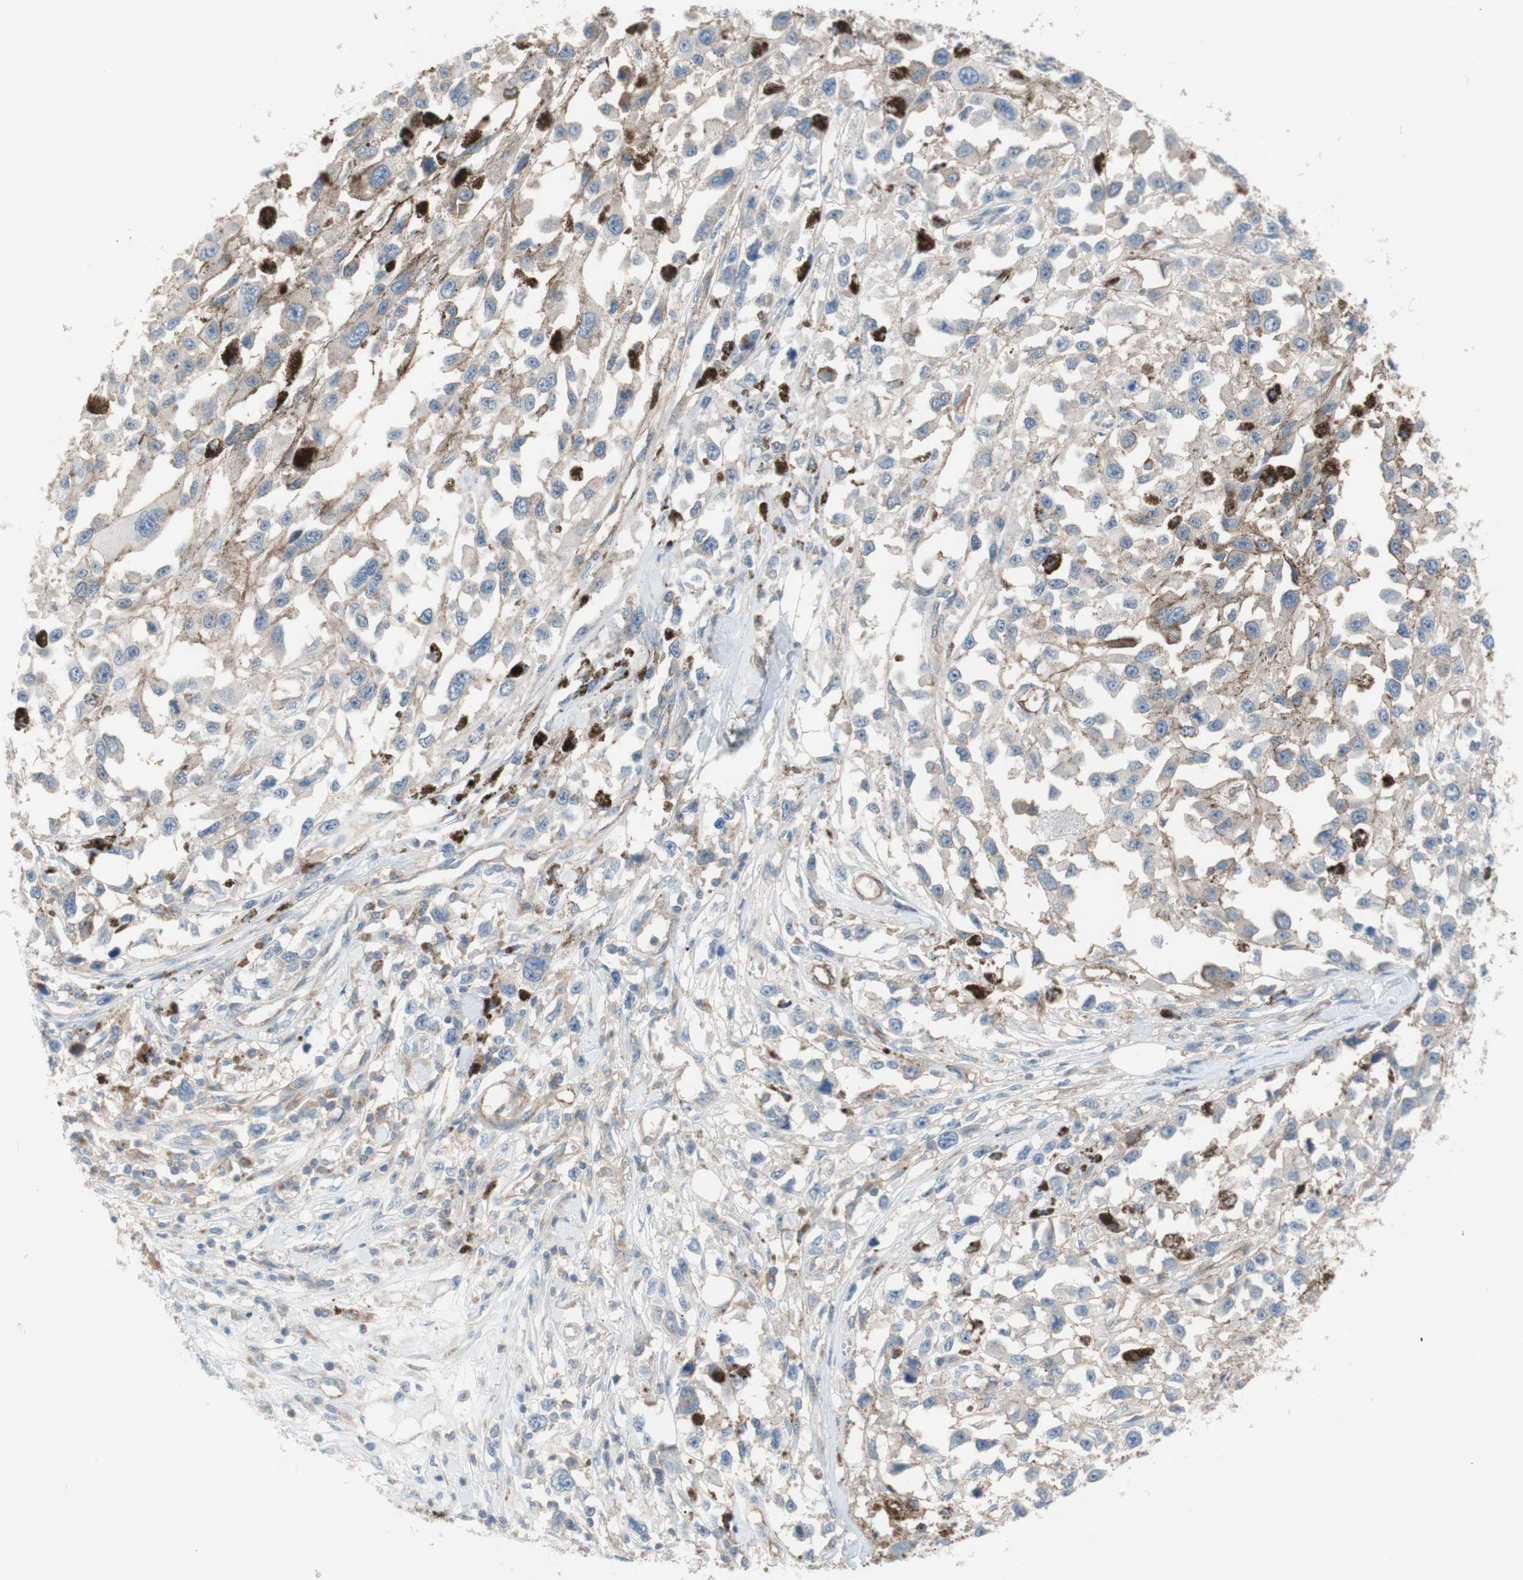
{"staining": {"intensity": "weak", "quantity": "25%-75%", "location": "cytoplasmic/membranous"}, "tissue": "melanoma", "cell_type": "Tumor cells", "image_type": "cancer", "snomed": [{"axis": "morphology", "description": "Malignant melanoma, Metastatic site"}, {"axis": "topography", "description": "Lymph node"}], "caption": "Immunohistochemistry of malignant melanoma (metastatic site) reveals low levels of weak cytoplasmic/membranous positivity in about 25%-75% of tumor cells.", "gene": "CD46", "patient": {"sex": "male", "age": 59}}